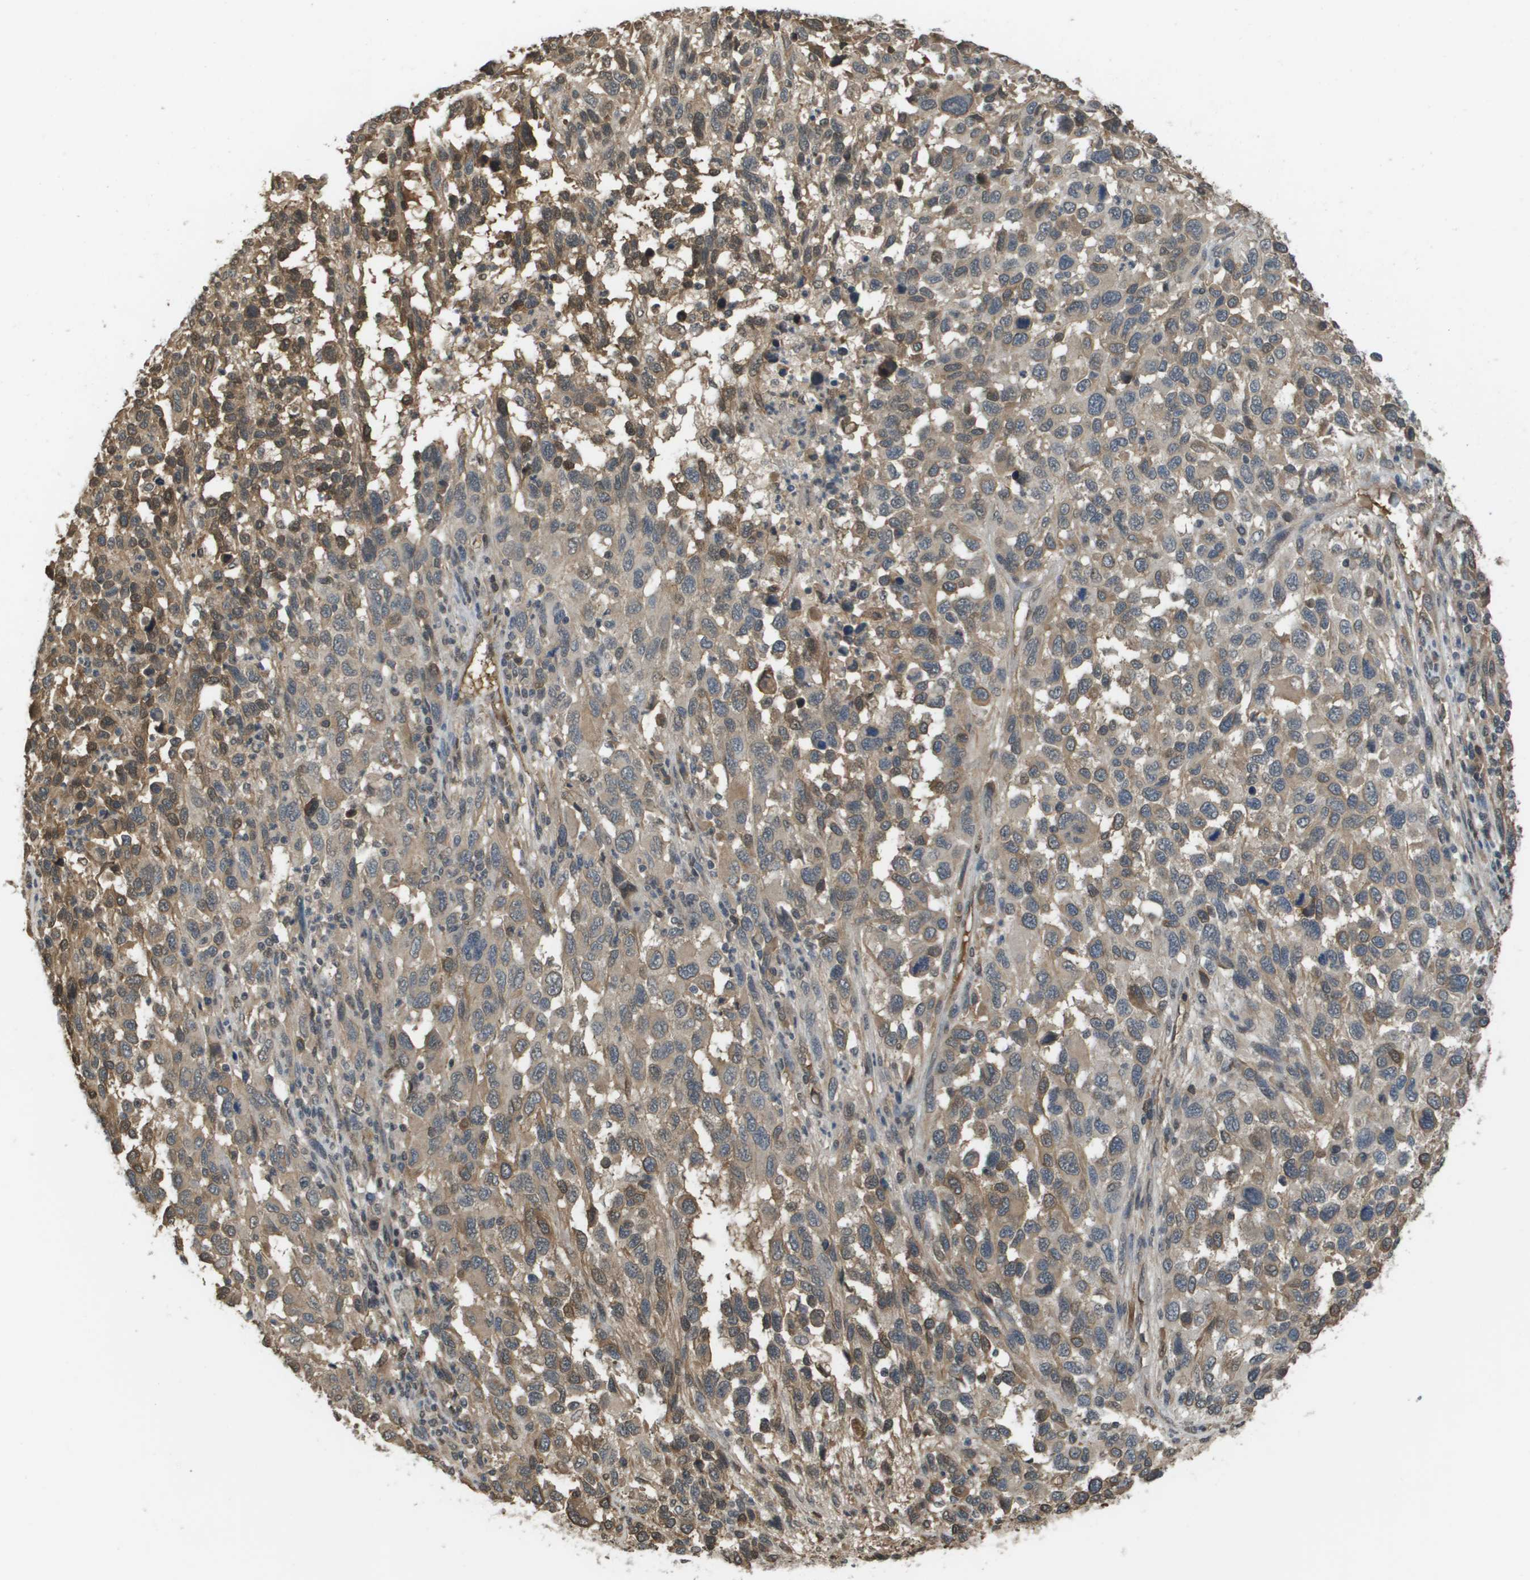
{"staining": {"intensity": "weak", "quantity": "25%-75%", "location": "cytoplasmic/membranous"}, "tissue": "melanoma", "cell_type": "Tumor cells", "image_type": "cancer", "snomed": [{"axis": "morphology", "description": "Malignant melanoma, Metastatic site"}, {"axis": "topography", "description": "Lymph node"}], "caption": "Protein analysis of melanoma tissue demonstrates weak cytoplasmic/membranous staining in approximately 25%-75% of tumor cells.", "gene": "NDRG2", "patient": {"sex": "male", "age": 61}}